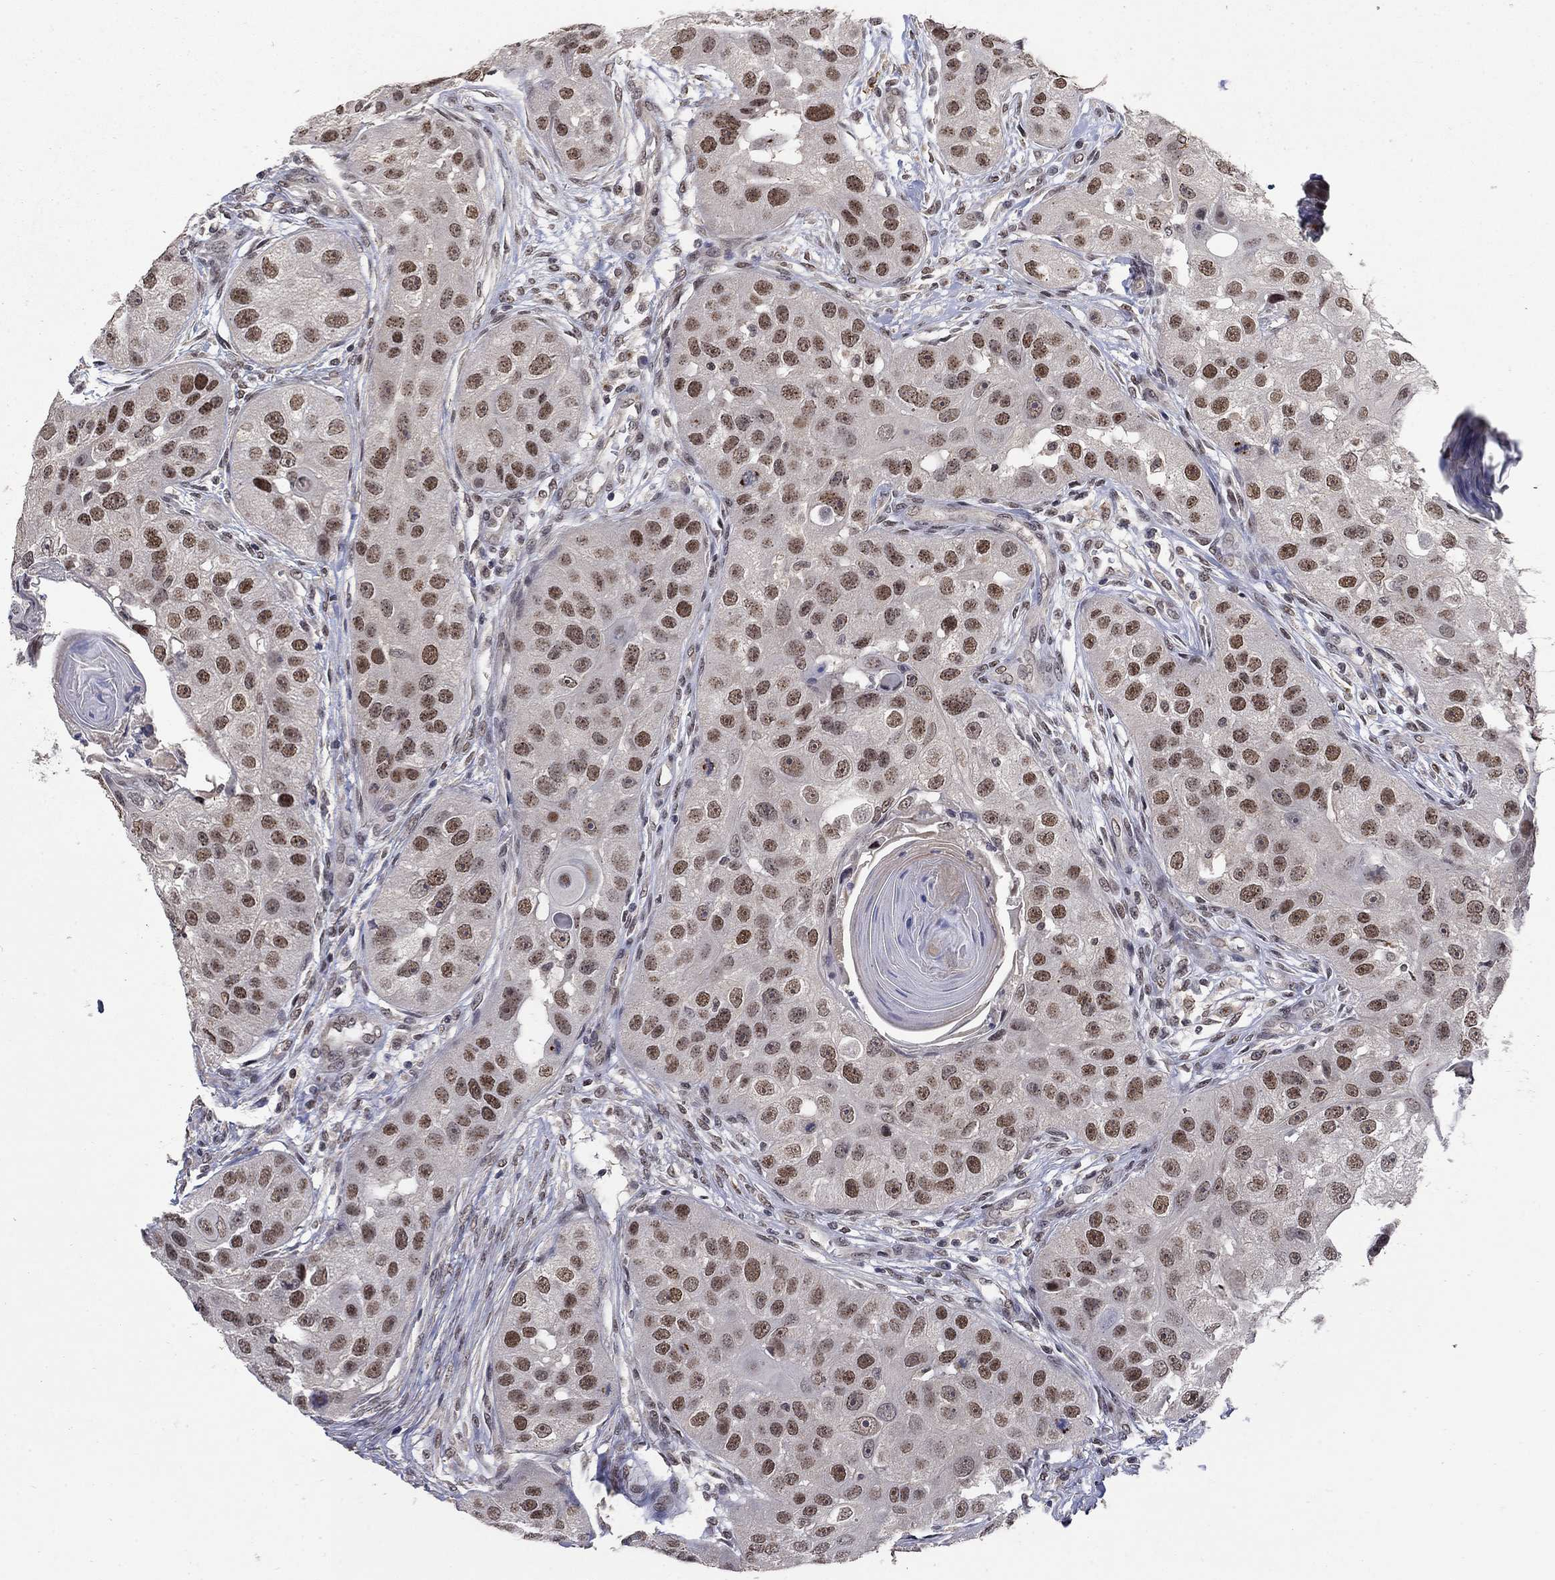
{"staining": {"intensity": "moderate", "quantity": "25%-75%", "location": "nuclear"}, "tissue": "head and neck cancer", "cell_type": "Tumor cells", "image_type": "cancer", "snomed": [{"axis": "morphology", "description": "Normal tissue, NOS"}, {"axis": "morphology", "description": "Squamous cell carcinoma, NOS"}, {"axis": "topography", "description": "Skeletal muscle"}, {"axis": "topography", "description": "Head-Neck"}], "caption": "Immunohistochemical staining of squamous cell carcinoma (head and neck) reveals medium levels of moderate nuclear protein staining in approximately 25%-75% of tumor cells.", "gene": "GRIA3", "patient": {"sex": "male", "age": 51}}